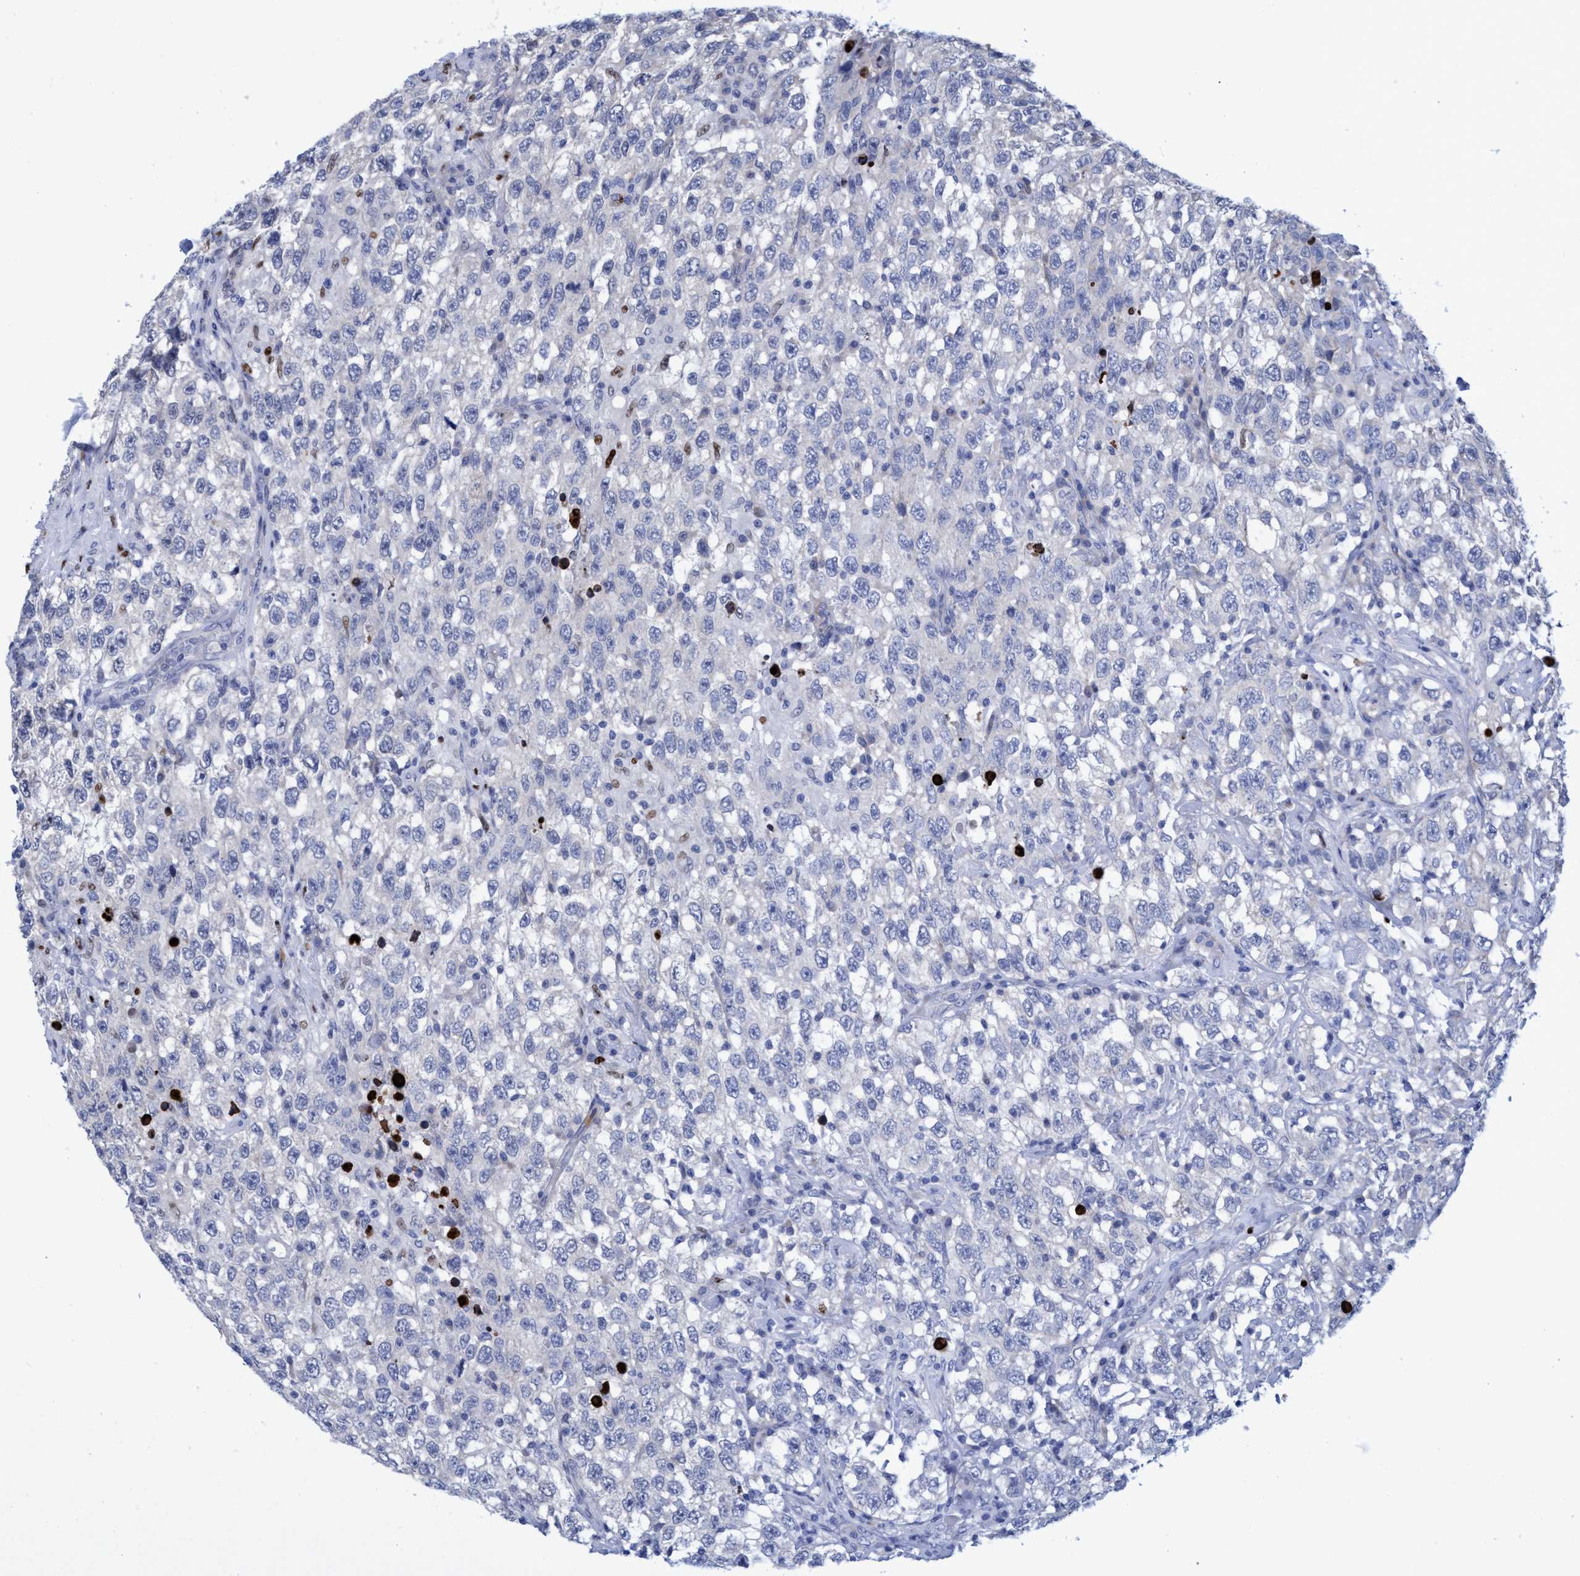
{"staining": {"intensity": "negative", "quantity": "none", "location": "none"}, "tissue": "testis cancer", "cell_type": "Tumor cells", "image_type": "cancer", "snomed": [{"axis": "morphology", "description": "Seminoma, NOS"}, {"axis": "topography", "description": "Testis"}], "caption": "Histopathology image shows no significant protein positivity in tumor cells of testis seminoma.", "gene": "R3HCC1", "patient": {"sex": "male", "age": 41}}